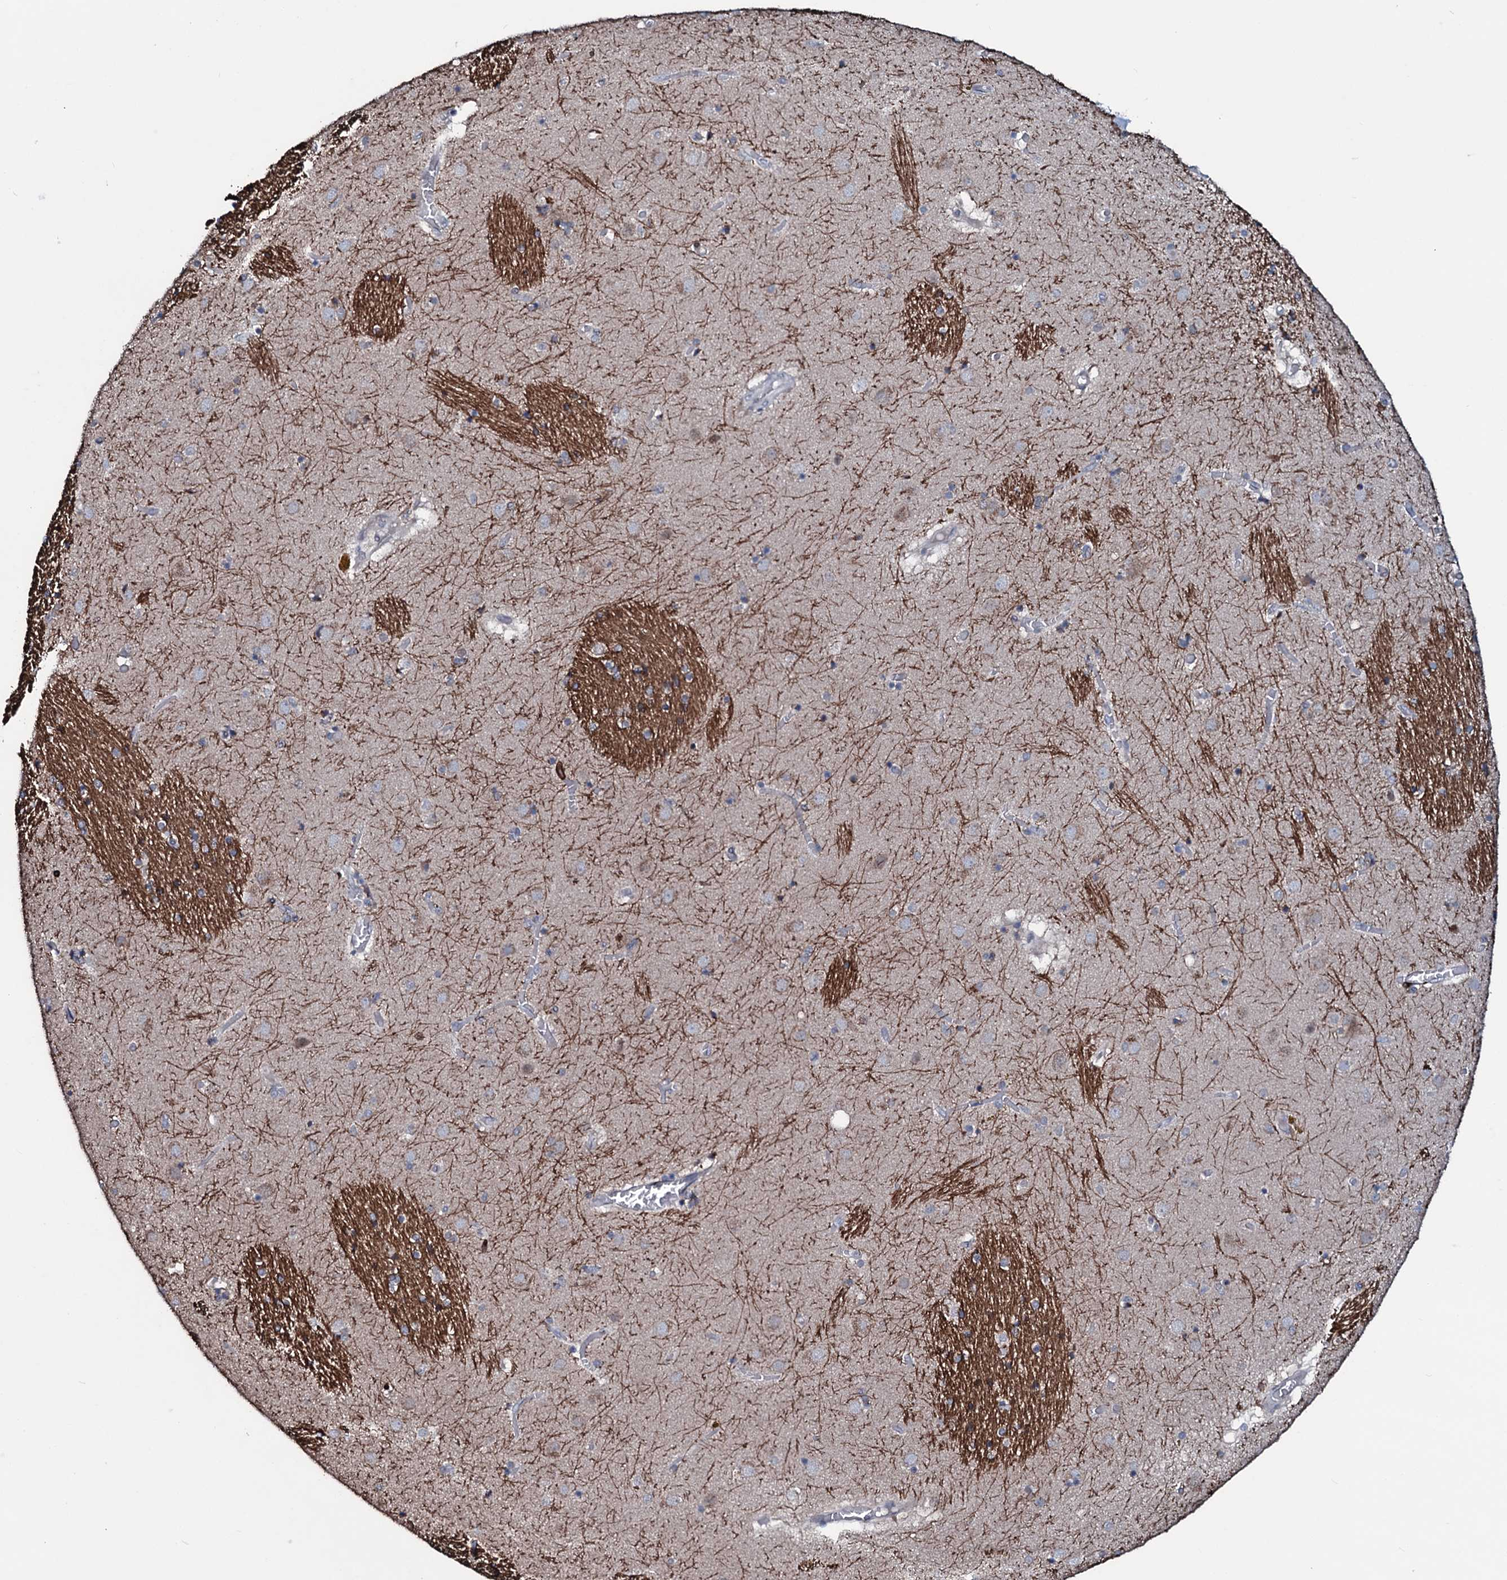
{"staining": {"intensity": "moderate", "quantity": "<25%", "location": "cytoplasmic/membranous"}, "tissue": "caudate", "cell_type": "Glial cells", "image_type": "normal", "snomed": [{"axis": "morphology", "description": "Normal tissue, NOS"}, {"axis": "topography", "description": "Lateral ventricle wall"}], "caption": "DAB (3,3'-diaminobenzidine) immunohistochemical staining of benign human caudate exhibits moderate cytoplasmic/membranous protein positivity in about <25% of glial cells.", "gene": "OGFOD2", "patient": {"sex": "male", "age": 70}}